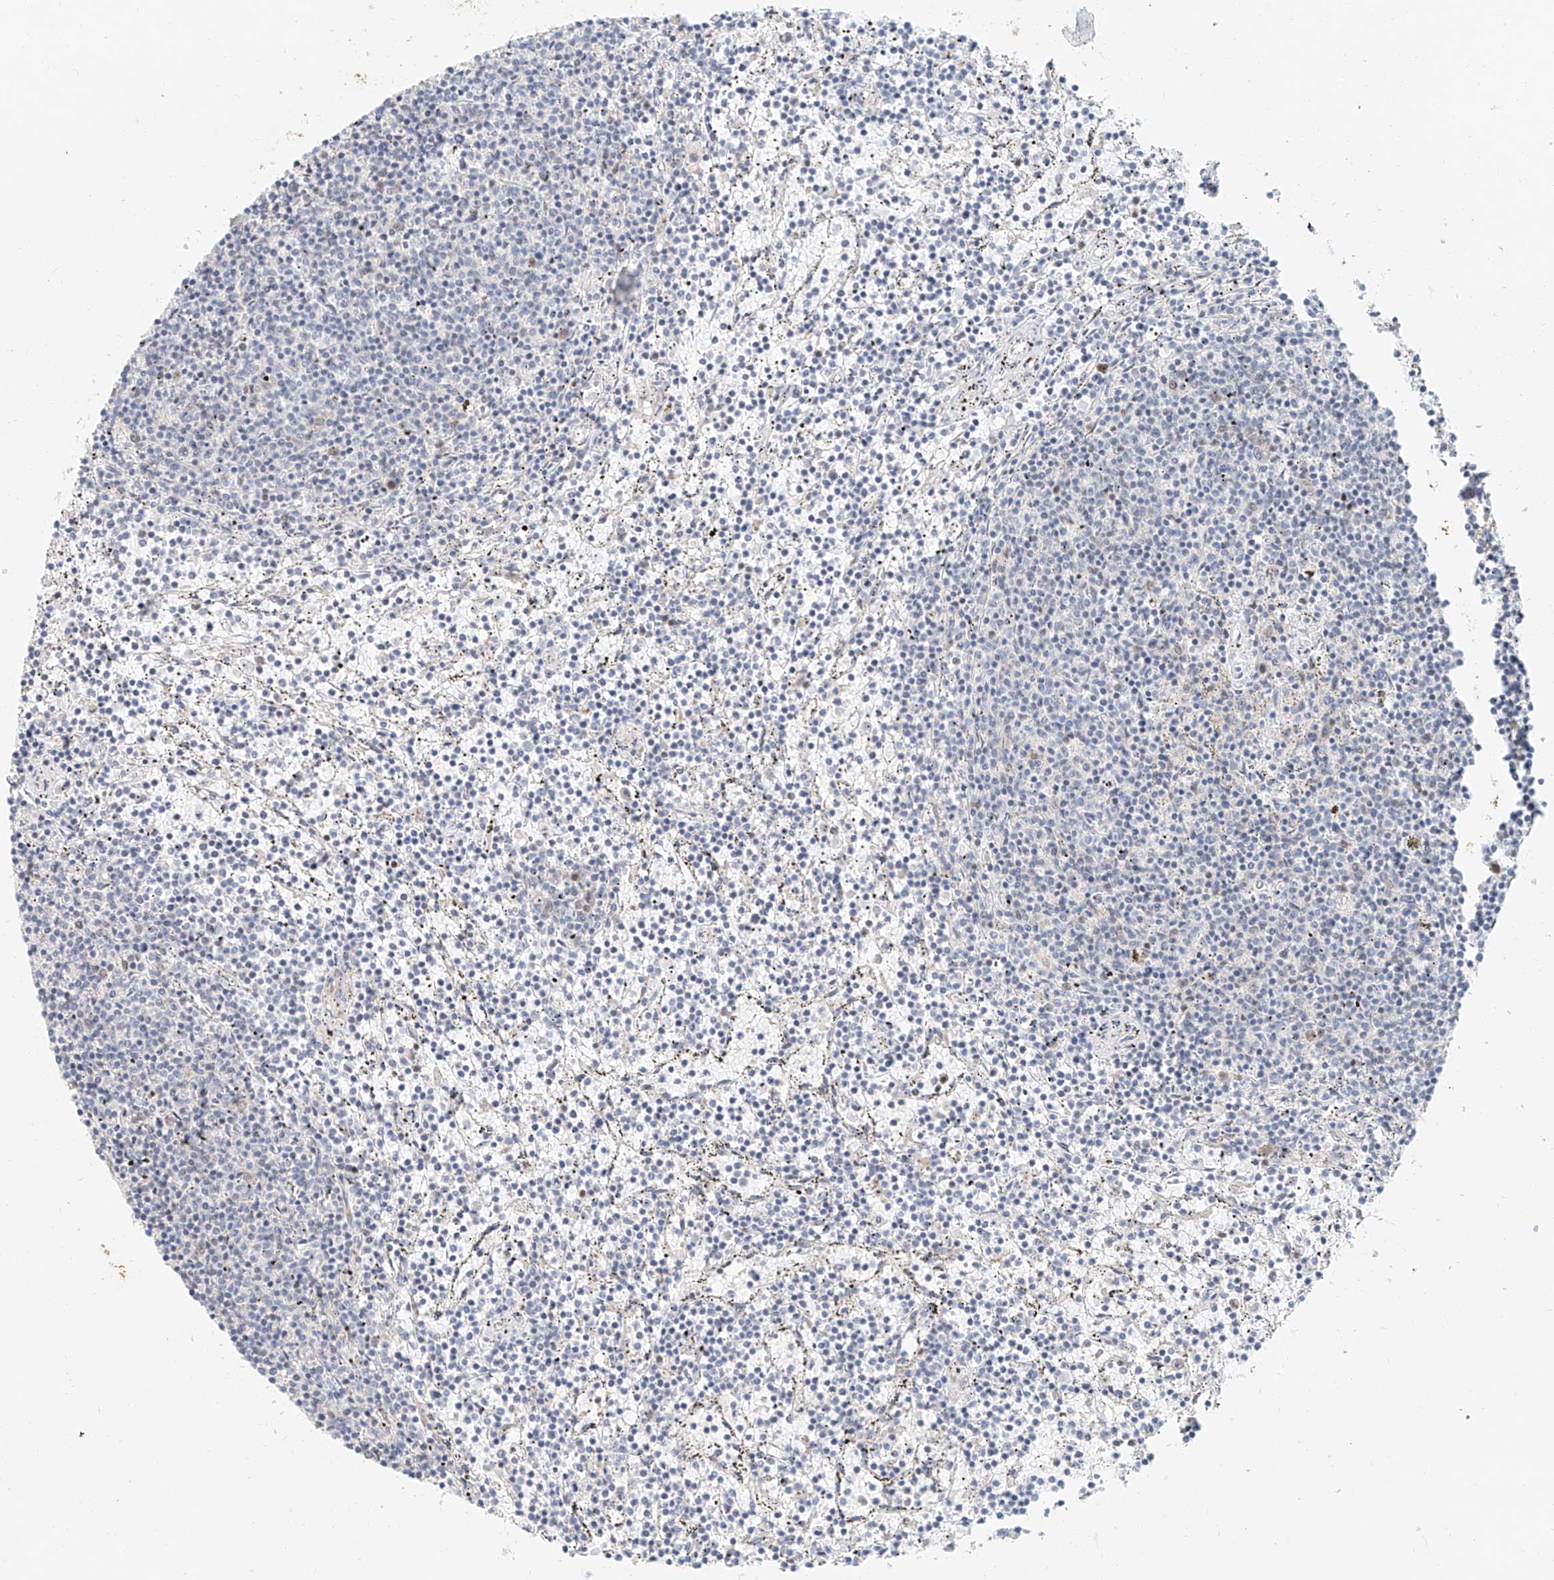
{"staining": {"intensity": "negative", "quantity": "none", "location": "none"}, "tissue": "lymphoma", "cell_type": "Tumor cells", "image_type": "cancer", "snomed": [{"axis": "morphology", "description": "Malignant lymphoma, non-Hodgkin's type, Low grade"}, {"axis": "topography", "description": "Spleen"}], "caption": "DAB immunohistochemical staining of human low-grade malignant lymphoma, non-Hodgkin's type reveals no significant expression in tumor cells.", "gene": "CXorf58", "patient": {"sex": "female", "age": 50}}